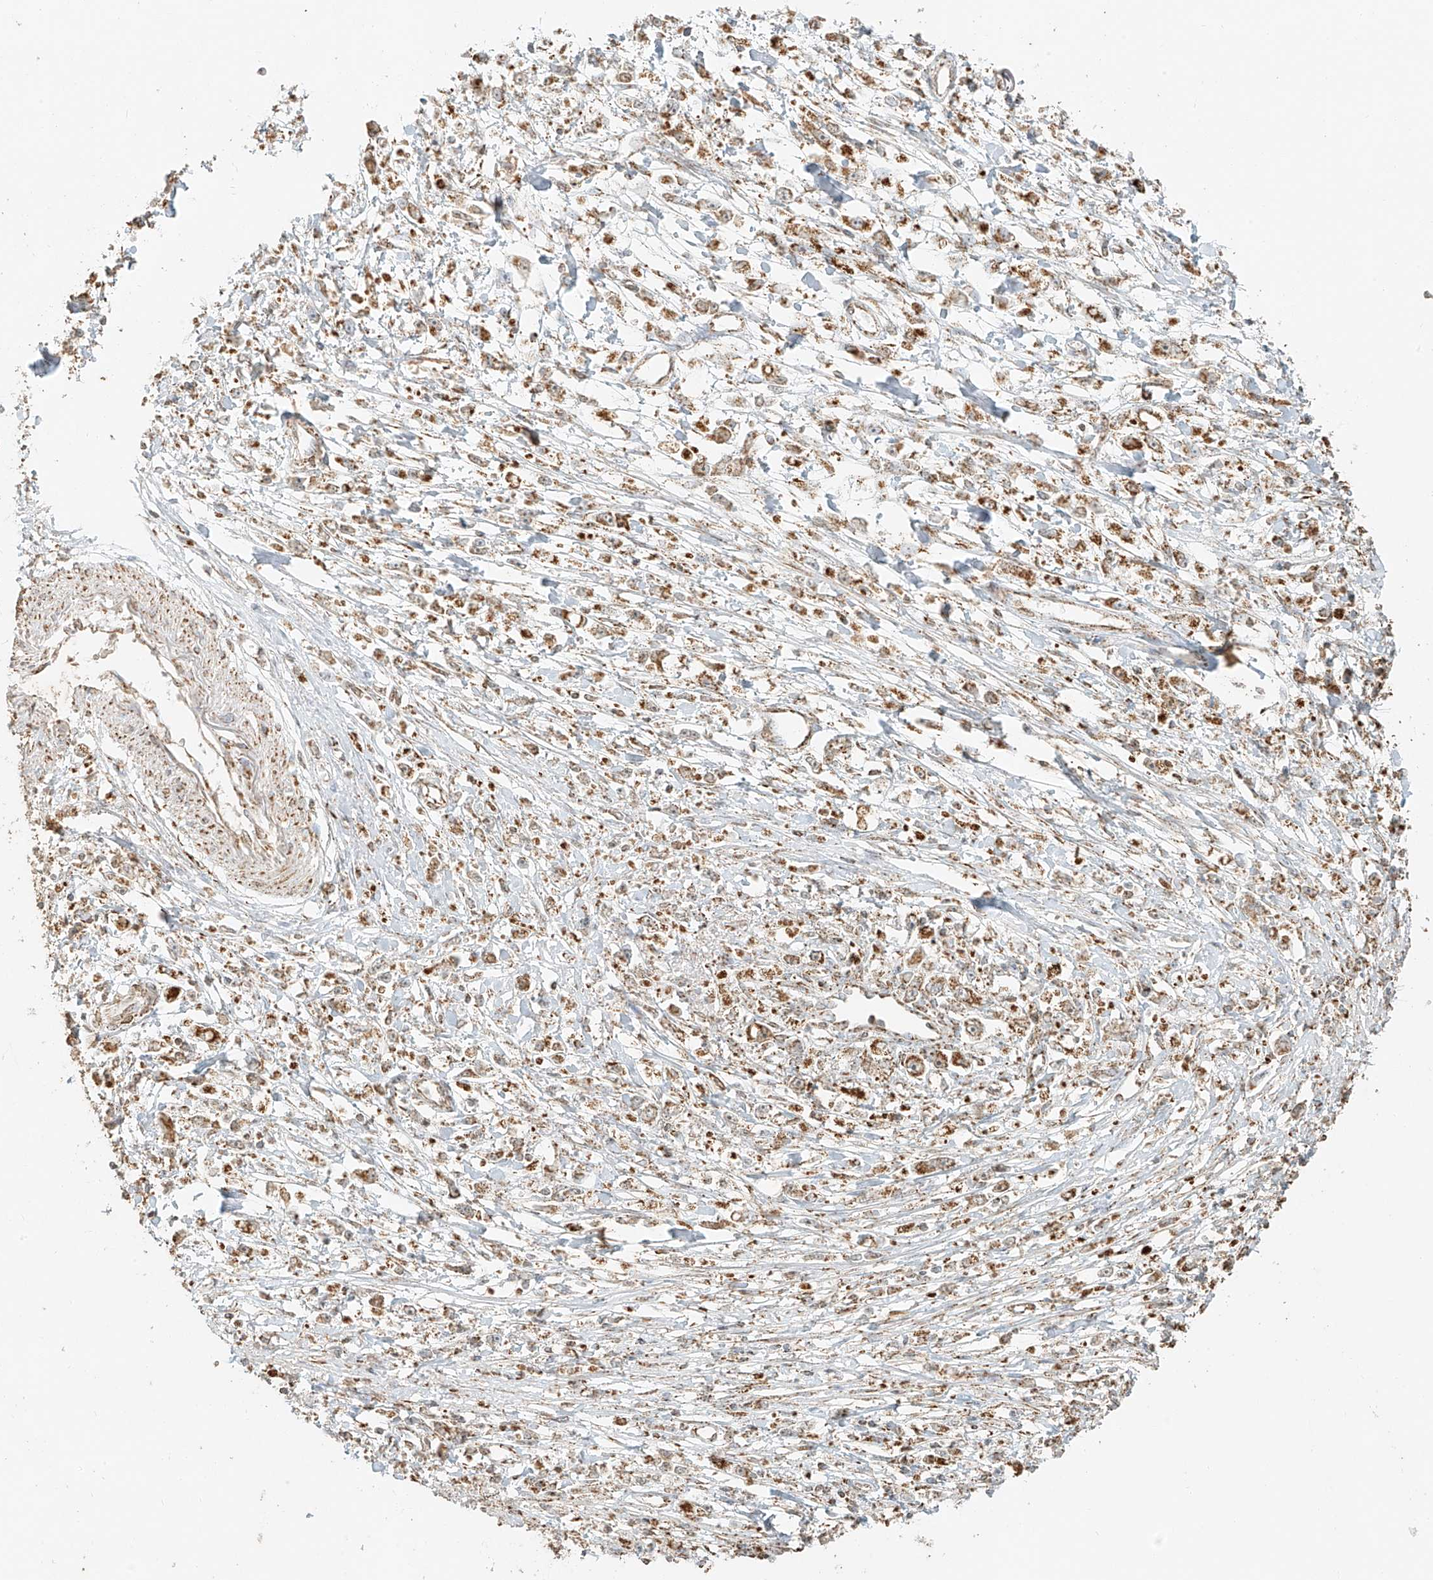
{"staining": {"intensity": "moderate", "quantity": ">75%", "location": "cytoplasmic/membranous"}, "tissue": "stomach cancer", "cell_type": "Tumor cells", "image_type": "cancer", "snomed": [{"axis": "morphology", "description": "Adenocarcinoma, NOS"}, {"axis": "topography", "description": "Stomach"}], "caption": "Brown immunohistochemical staining in human stomach adenocarcinoma shows moderate cytoplasmic/membranous staining in about >75% of tumor cells.", "gene": "MIPEP", "patient": {"sex": "female", "age": 59}}